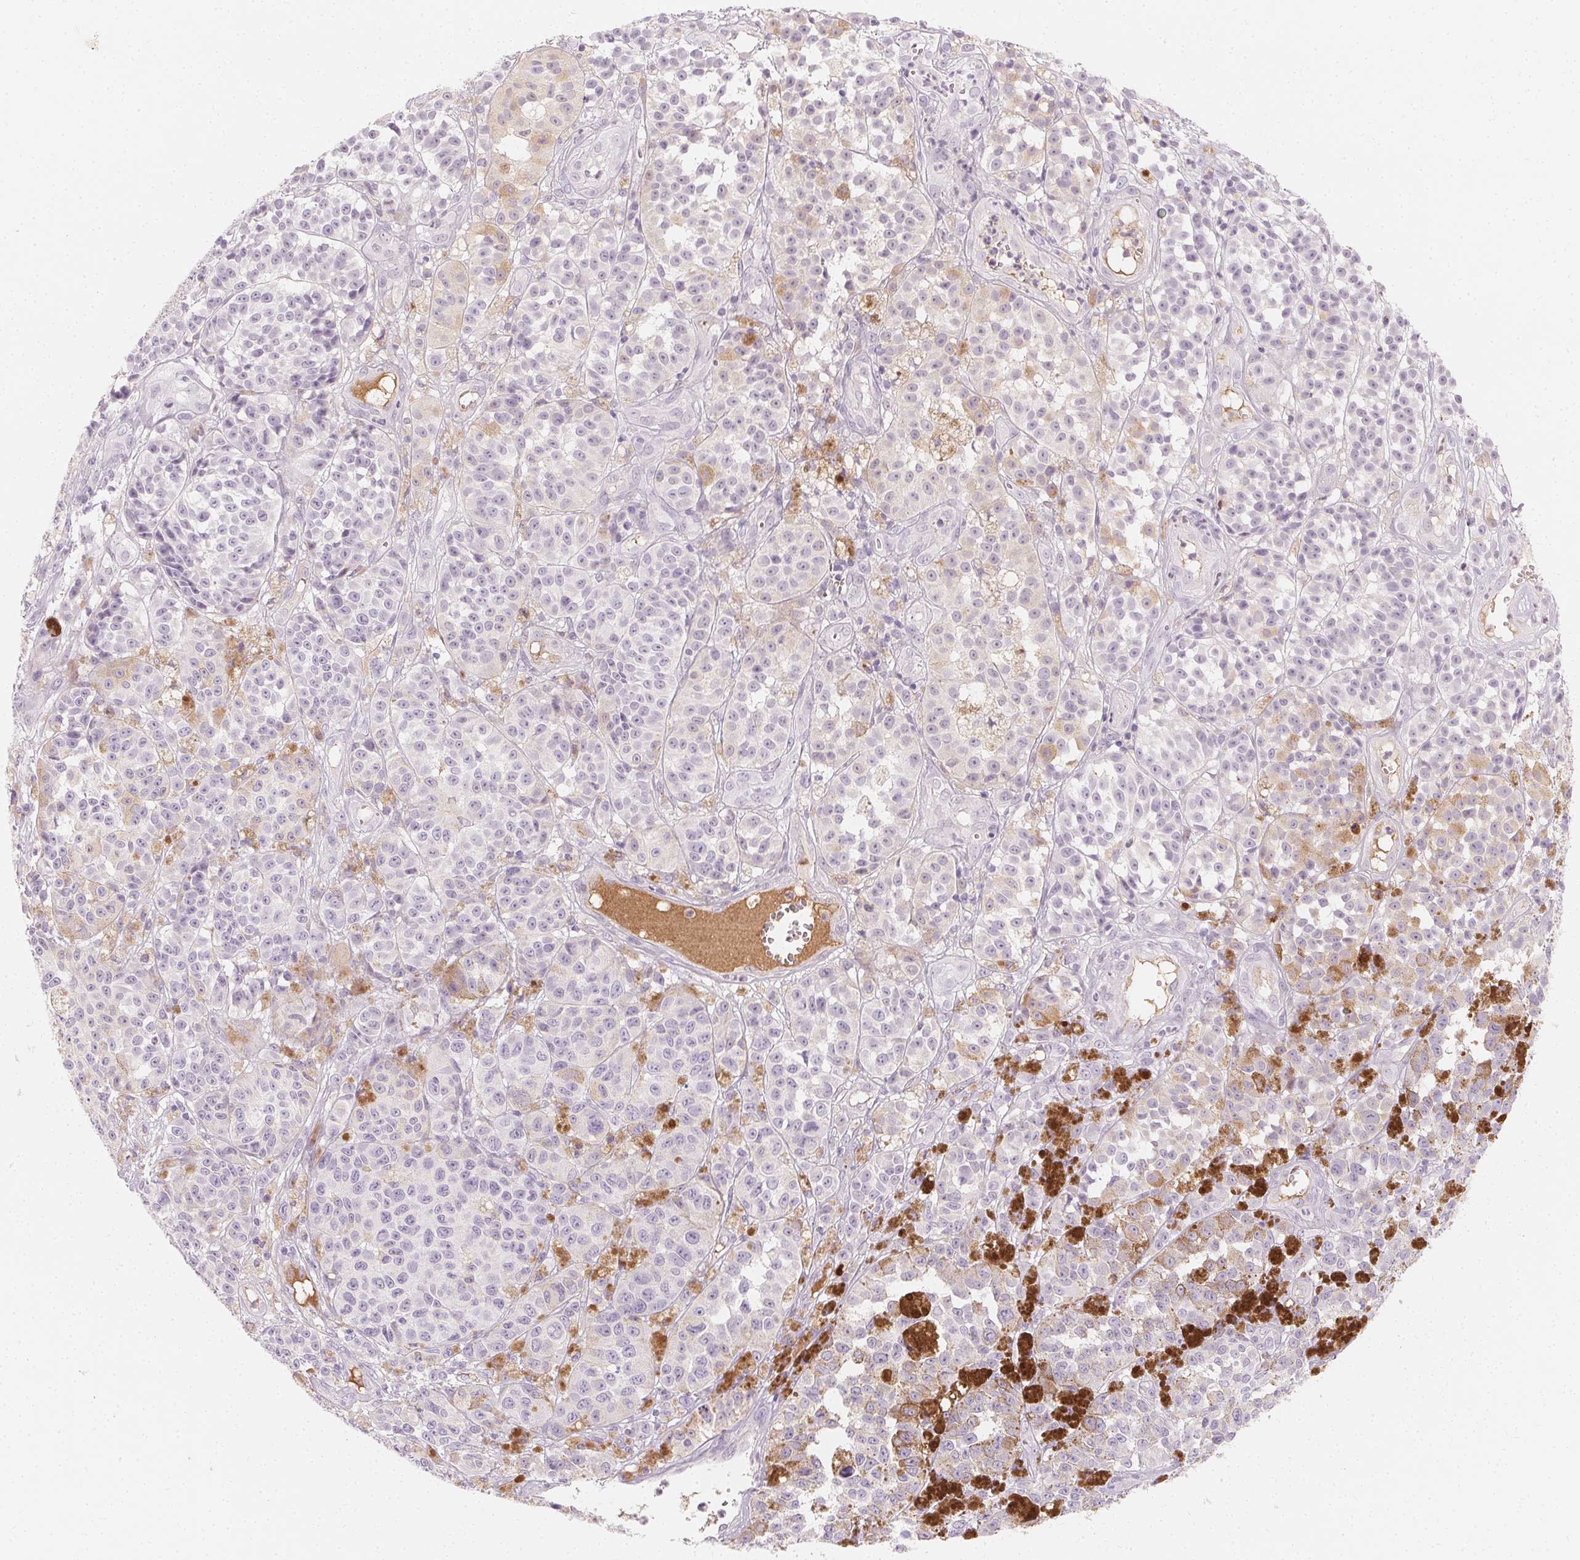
{"staining": {"intensity": "negative", "quantity": "none", "location": "none"}, "tissue": "melanoma", "cell_type": "Tumor cells", "image_type": "cancer", "snomed": [{"axis": "morphology", "description": "Malignant melanoma, NOS"}, {"axis": "topography", "description": "Skin"}], "caption": "A histopathology image of melanoma stained for a protein exhibits no brown staining in tumor cells.", "gene": "AFM", "patient": {"sex": "female", "age": 58}}